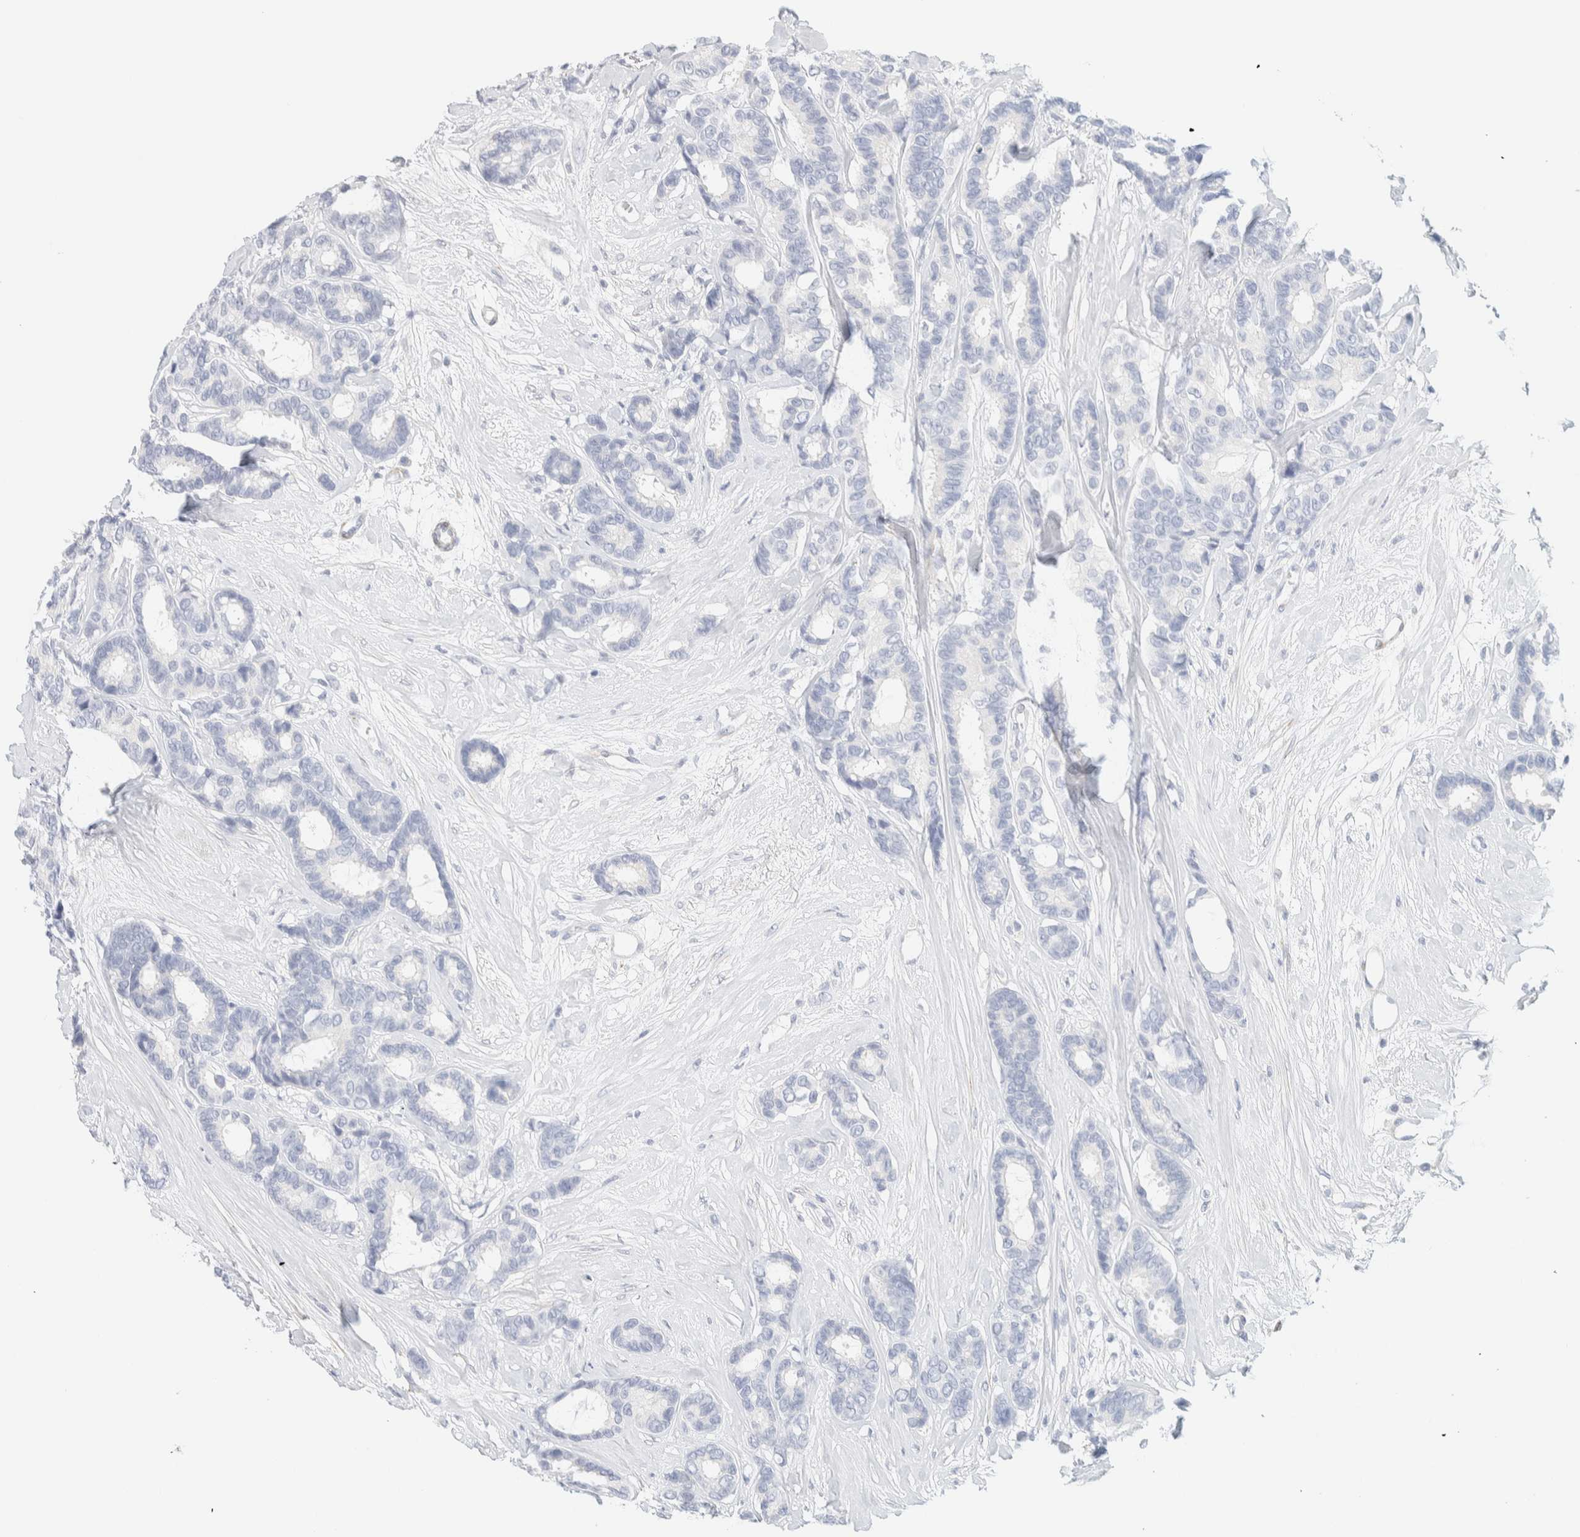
{"staining": {"intensity": "negative", "quantity": "none", "location": "none"}, "tissue": "breast cancer", "cell_type": "Tumor cells", "image_type": "cancer", "snomed": [{"axis": "morphology", "description": "Duct carcinoma"}, {"axis": "topography", "description": "Breast"}], "caption": "Tumor cells are negative for brown protein staining in breast cancer (invasive ductal carcinoma).", "gene": "AFMID", "patient": {"sex": "female", "age": 87}}